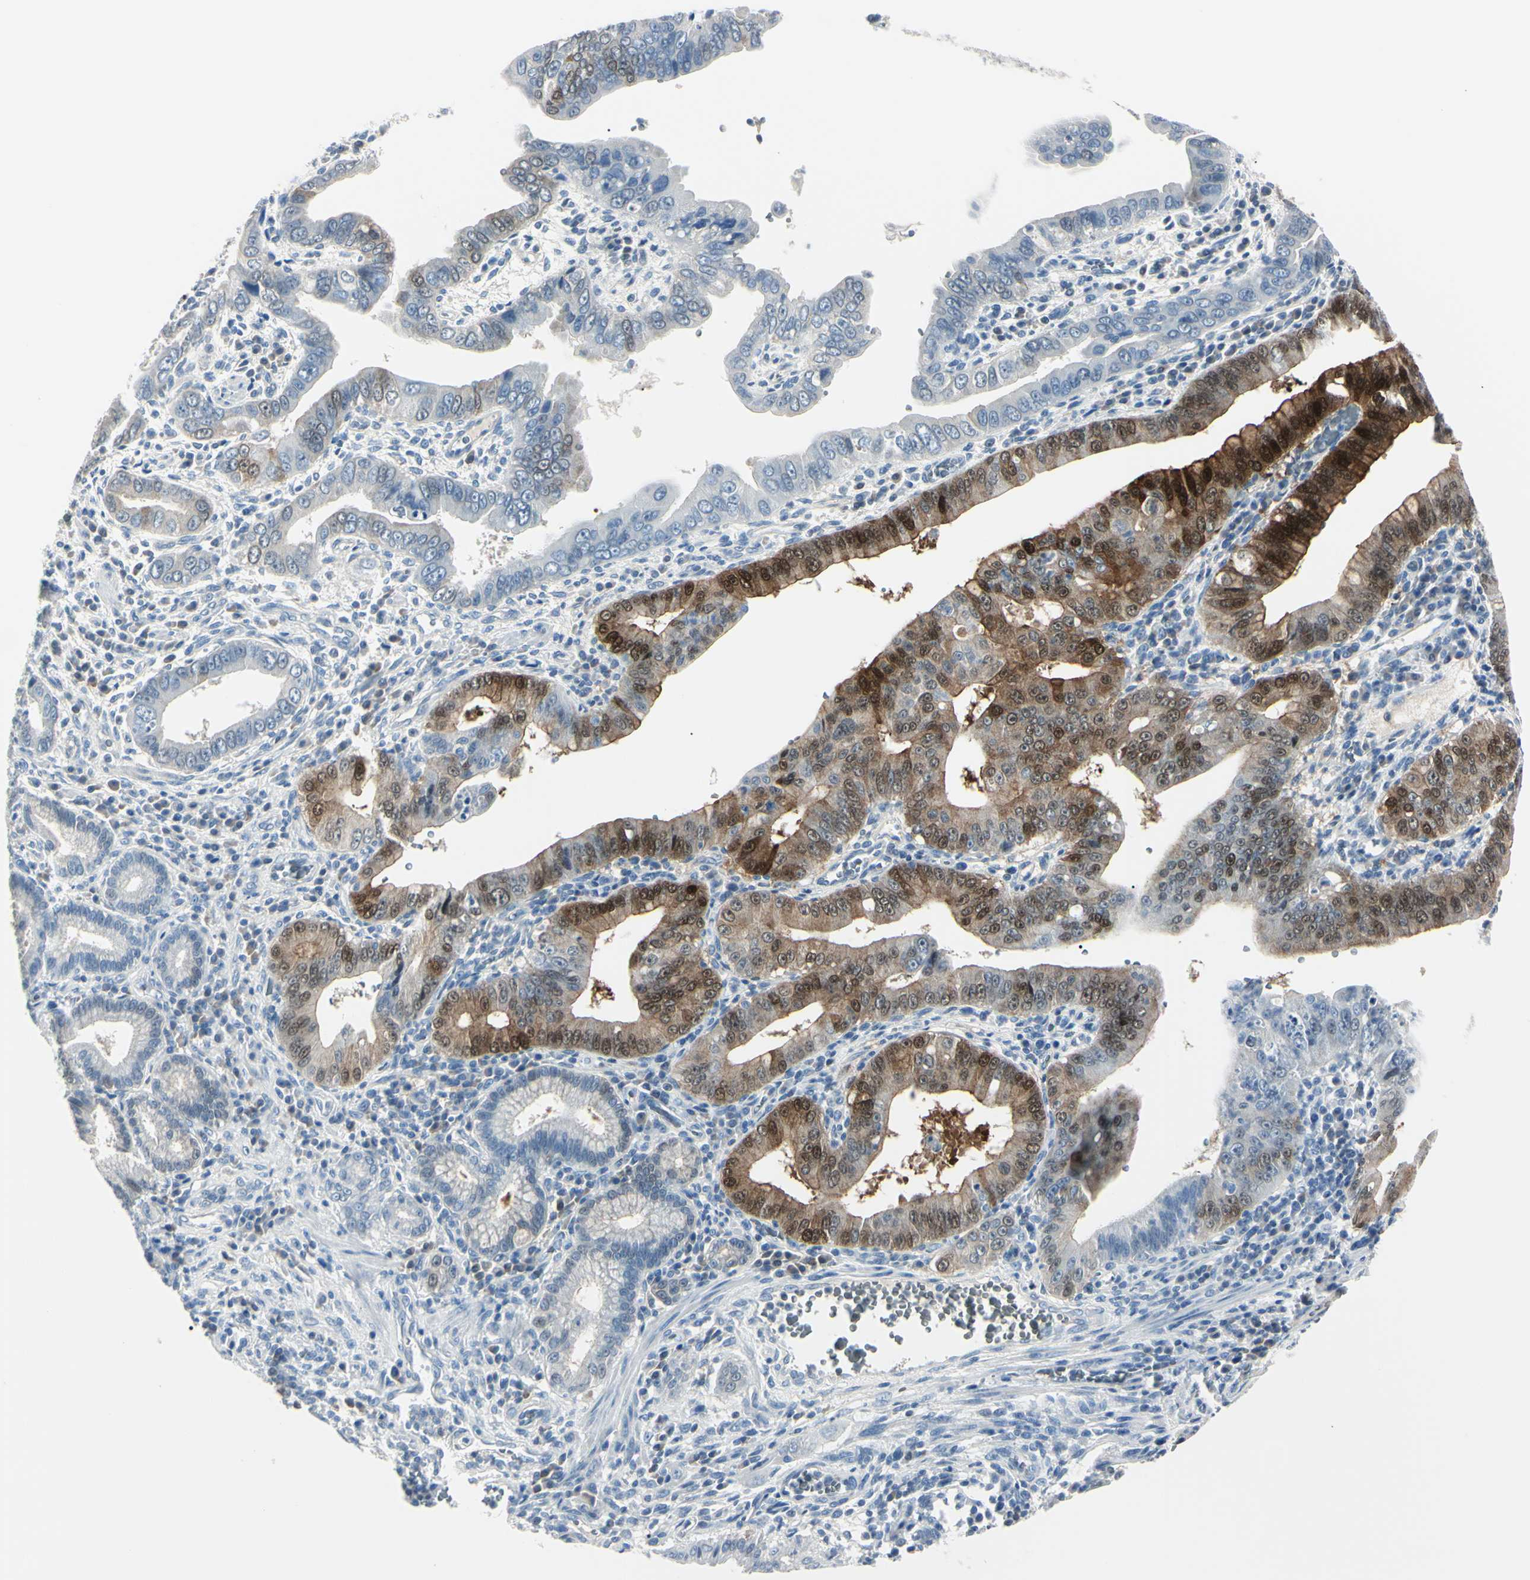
{"staining": {"intensity": "moderate", "quantity": "25%-75%", "location": "cytoplasmic/membranous,nuclear"}, "tissue": "pancreatic cancer", "cell_type": "Tumor cells", "image_type": "cancer", "snomed": [{"axis": "morphology", "description": "Normal tissue, NOS"}, {"axis": "topography", "description": "Lymph node"}], "caption": "Moderate cytoplasmic/membranous and nuclear protein positivity is present in about 25%-75% of tumor cells in pancreatic cancer.", "gene": "CA2", "patient": {"sex": "male", "age": 50}}